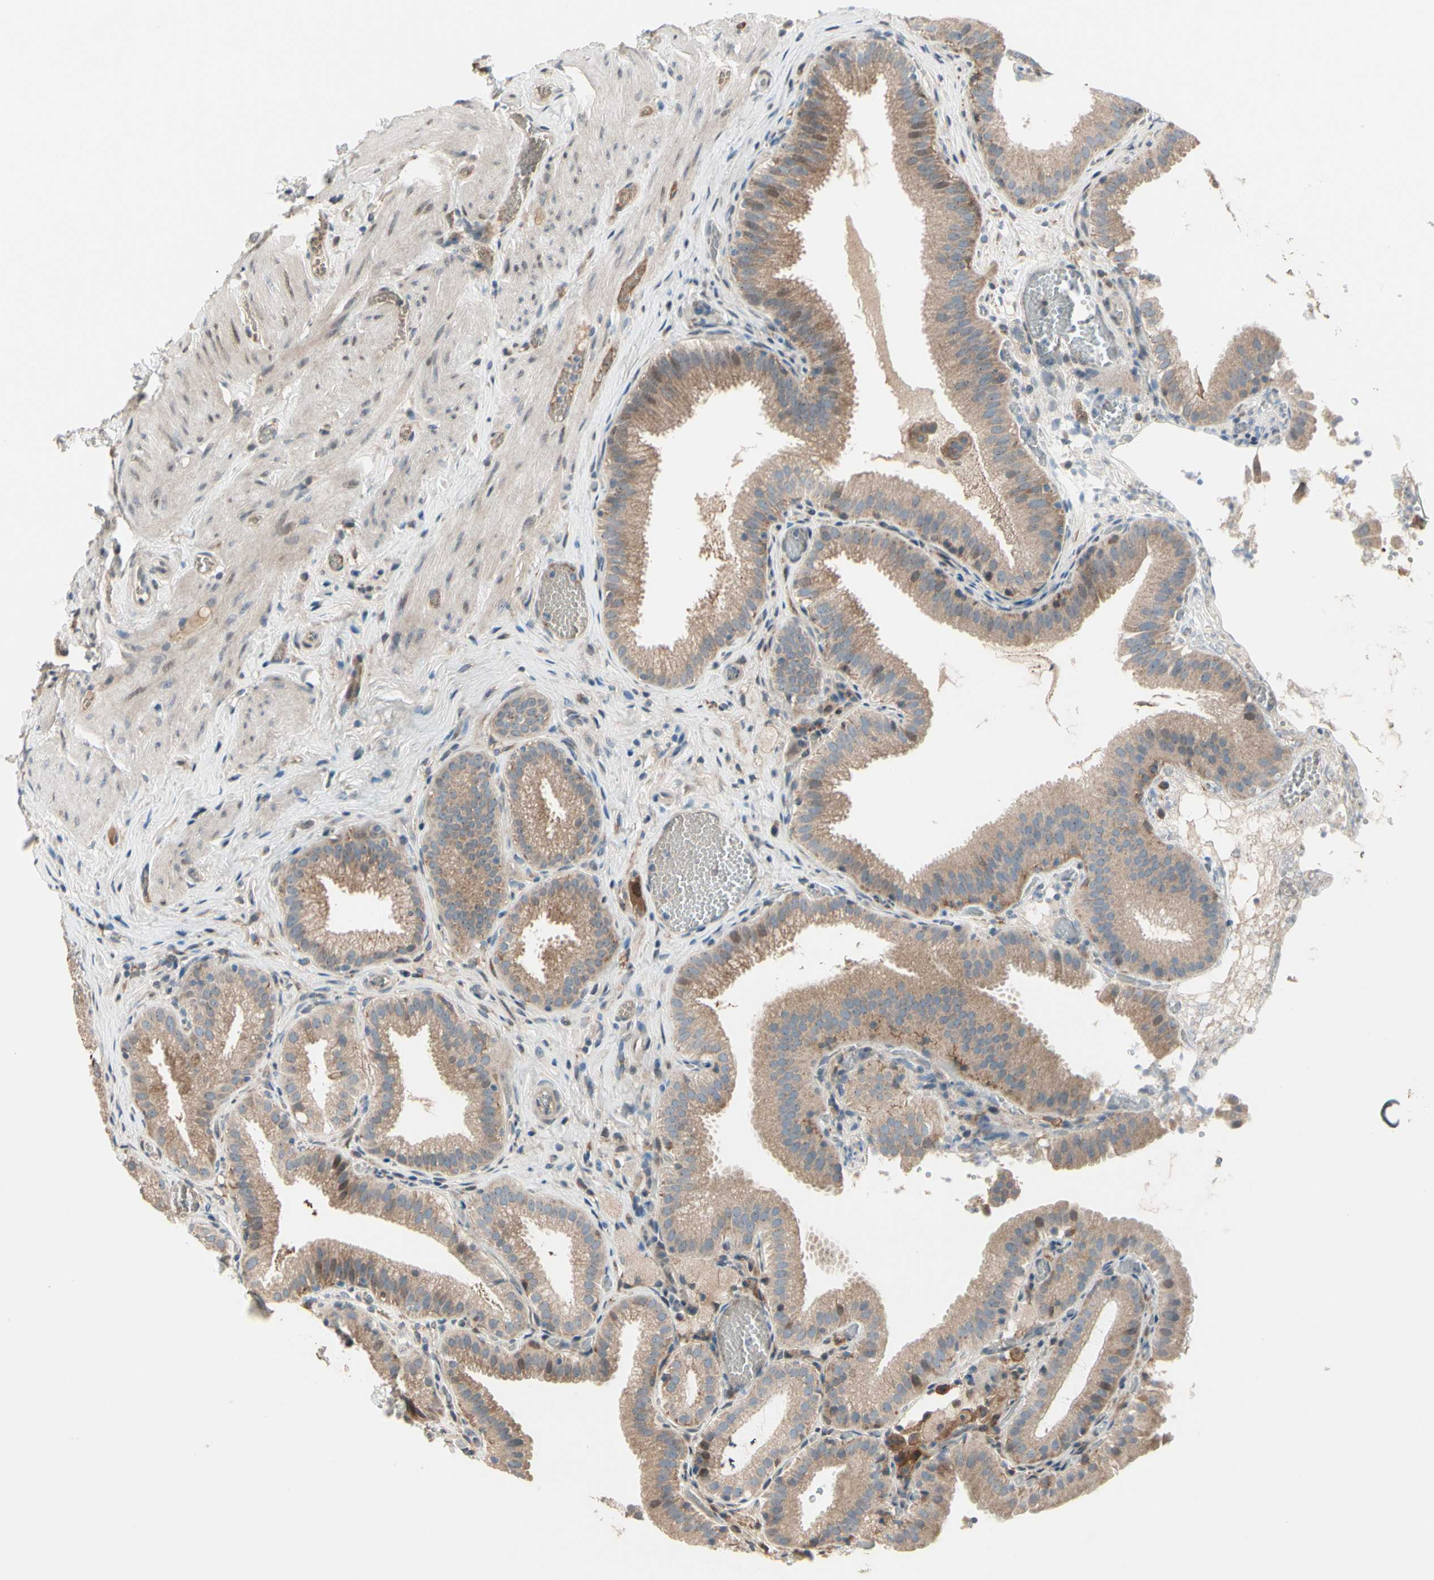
{"staining": {"intensity": "moderate", "quantity": ">75%", "location": "cytoplasmic/membranous,nuclear"}, "tissue": "gallbladder", "cell_type": "Glandular cells", "image_type": "normal", "snomed": [{"axis": "morphology", "description": "Normal tissue, NOS"}, {"axis": "topography", "description": "Gallbladder"}], "caption": "Brown immunohistochemical staining in unremarkable gallbladder shows moderate cytoplasmic/membranous,nuclear staining in about >75% of glandular cells. (IHC, brightfield microscopy, high magnification).", "gene": "SNX29", "patient": {"sex": "male", "age": 54}}